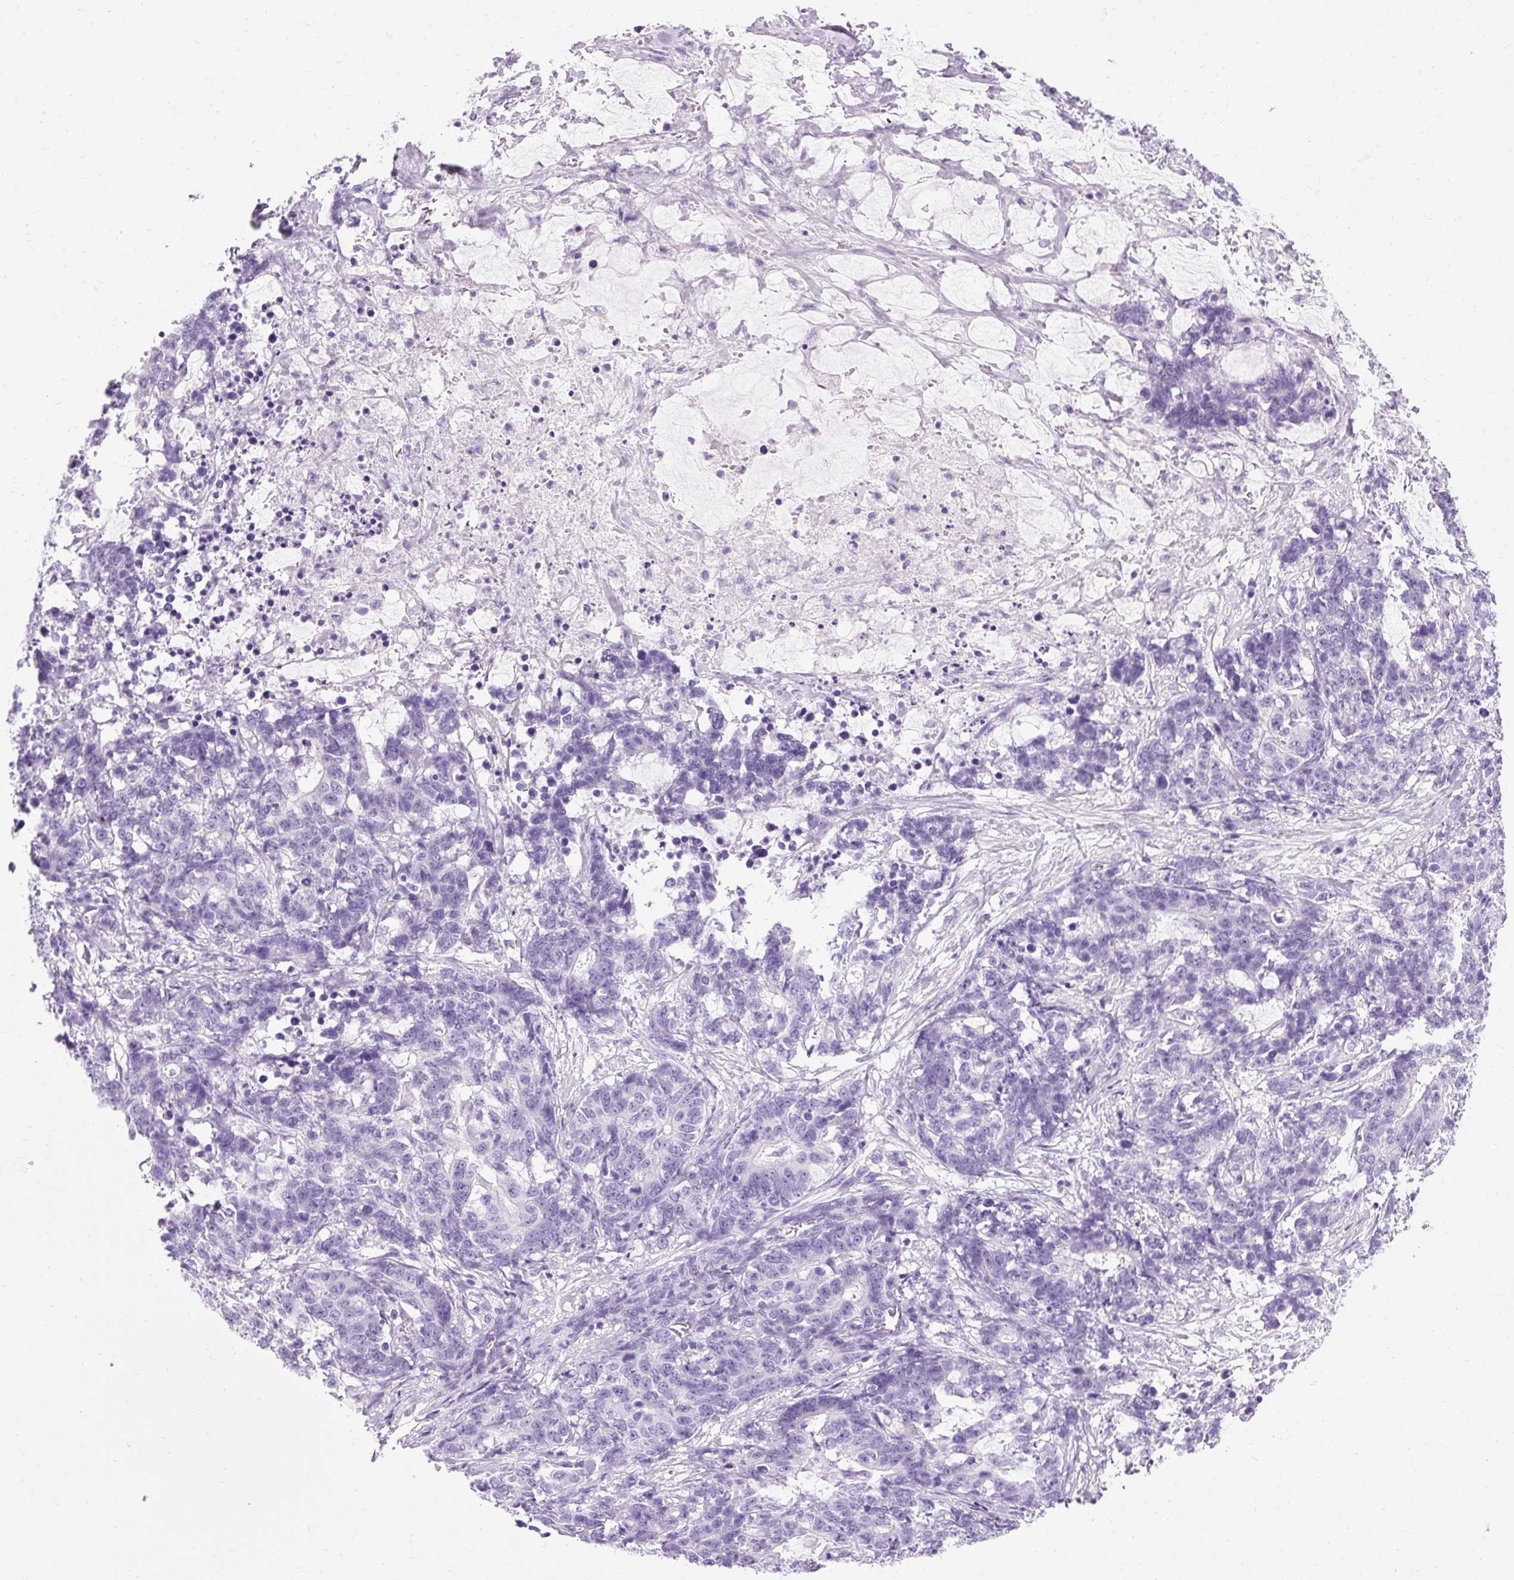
{"staining": {"intensity": "negative", "quantity": "none", "location": "none"}, "tissue": "stomach cancer", "cell_type": "Tumor cells", "image_type": "cancer", "snomed": [{"axis": "morphology", "description": "Normal tissue, NOS"}, {"axis": "morphology", "description": "Adenocarcinoma, NOS"}, {"axis": "topography", "description": "Stomach"}], "caption": "Immunohistochemistry (IHC) image of human stomach cancer (adenocarcinoma) stained for a protein (brown), which reveals no positivity in tumor cells.", "gene": "B3GNT4", "patient": {"sex": "female", "age": 64}}